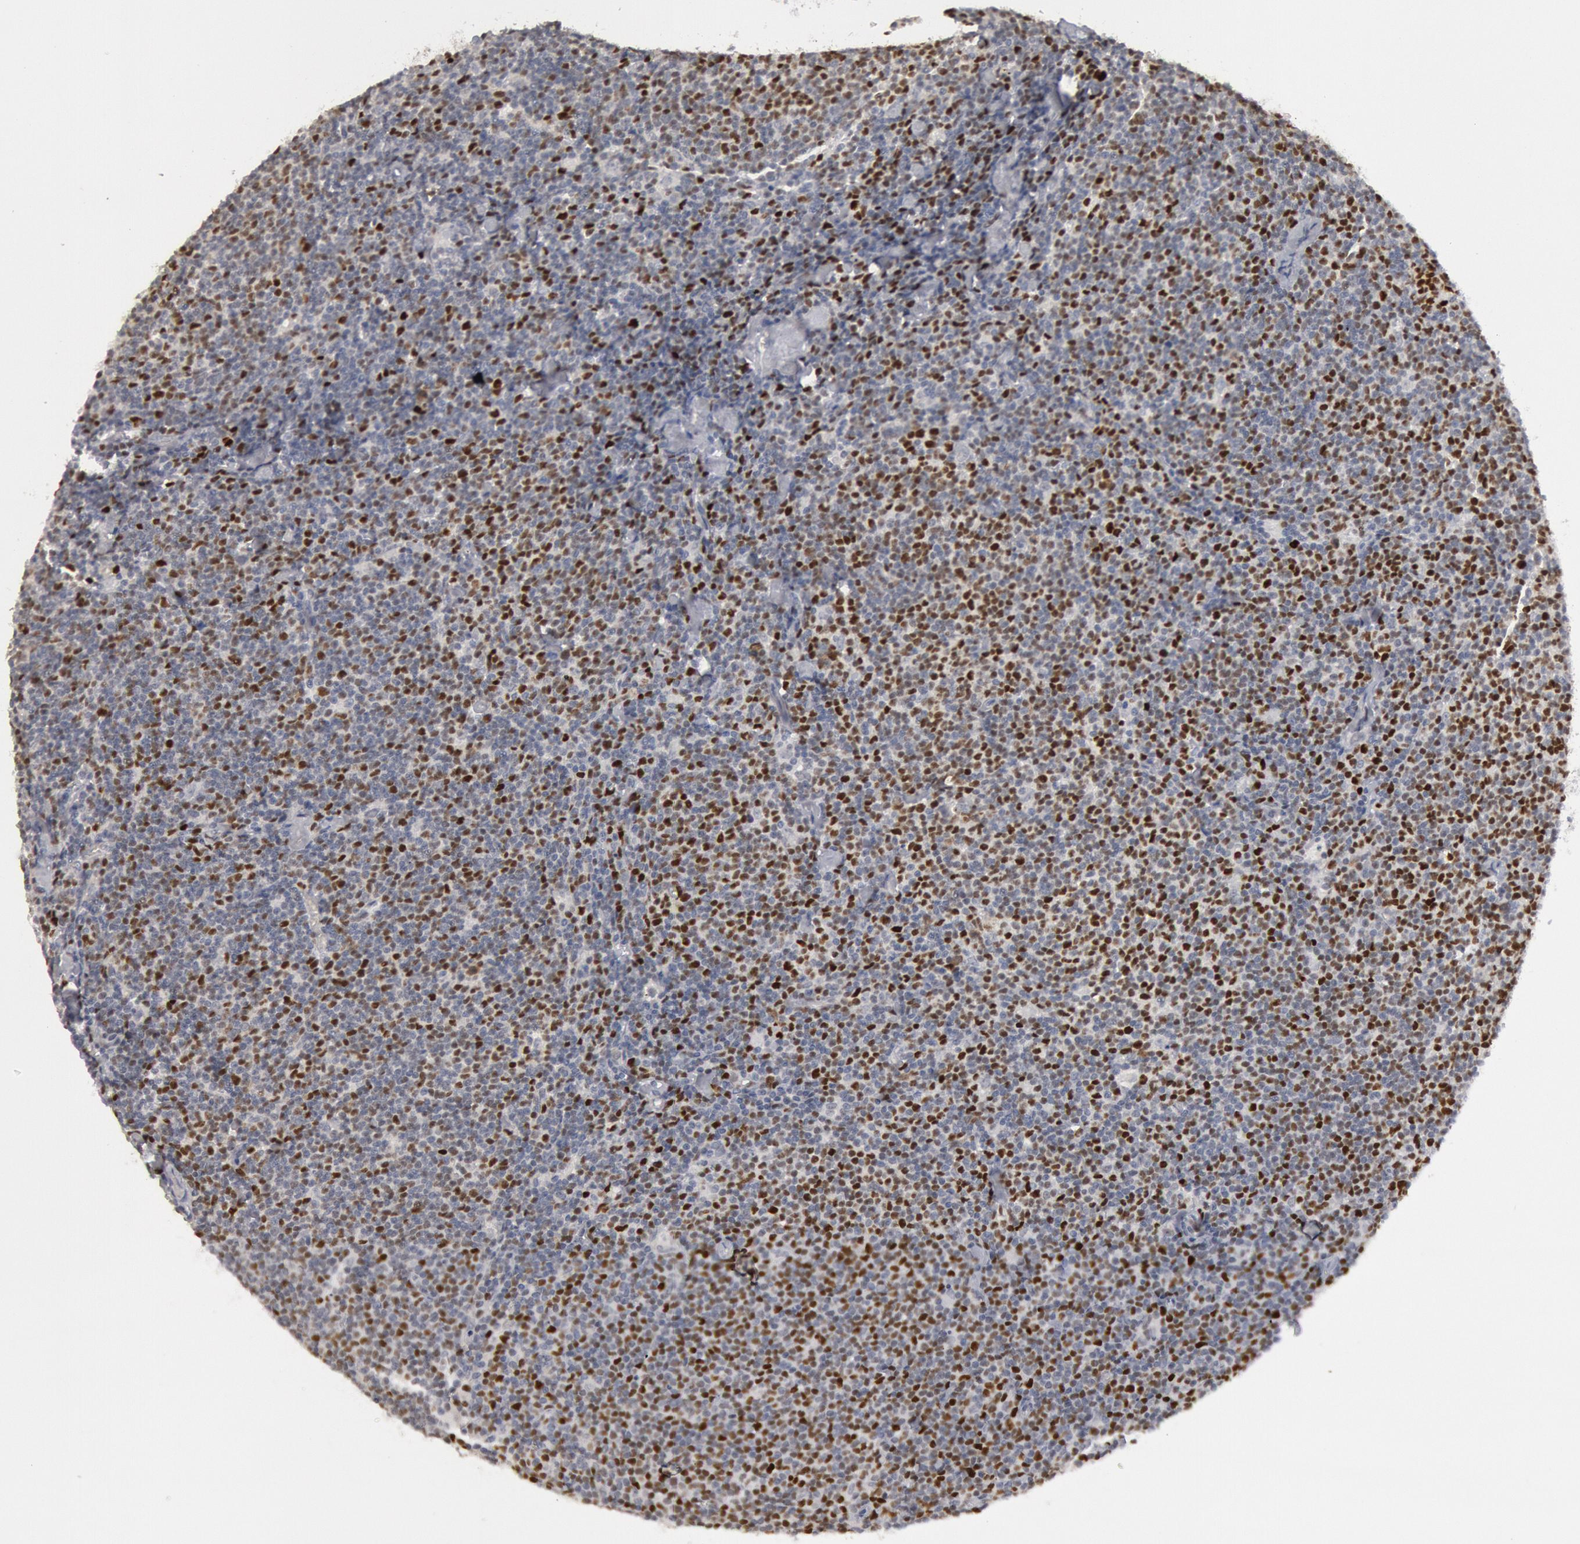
{"staining": {"intensity": "strong", "quantity": "25%-75%", "location": "nuclear"}, "tissue": "lymphoma", "cell_type": "Tumor cells", "image_type": "cancer", "snomed": [{"axis": "morphology", "description": "Malignant lymphoma, non-Hodgkin's type, Low grade"}, {"axis": "topography", "description": "Lymph node"}], "caption": "Immunohistochemistry (IHC) micrograph of neoplastic tissue: human lymphoma stained using IHC demonstrates high levels of strong protein expression localized specifically in the nuclear of tumor cells, appearing as a nuclear brown color.", "gene": "WDHD1", "patient": {"sex": "male", "age": 65}}